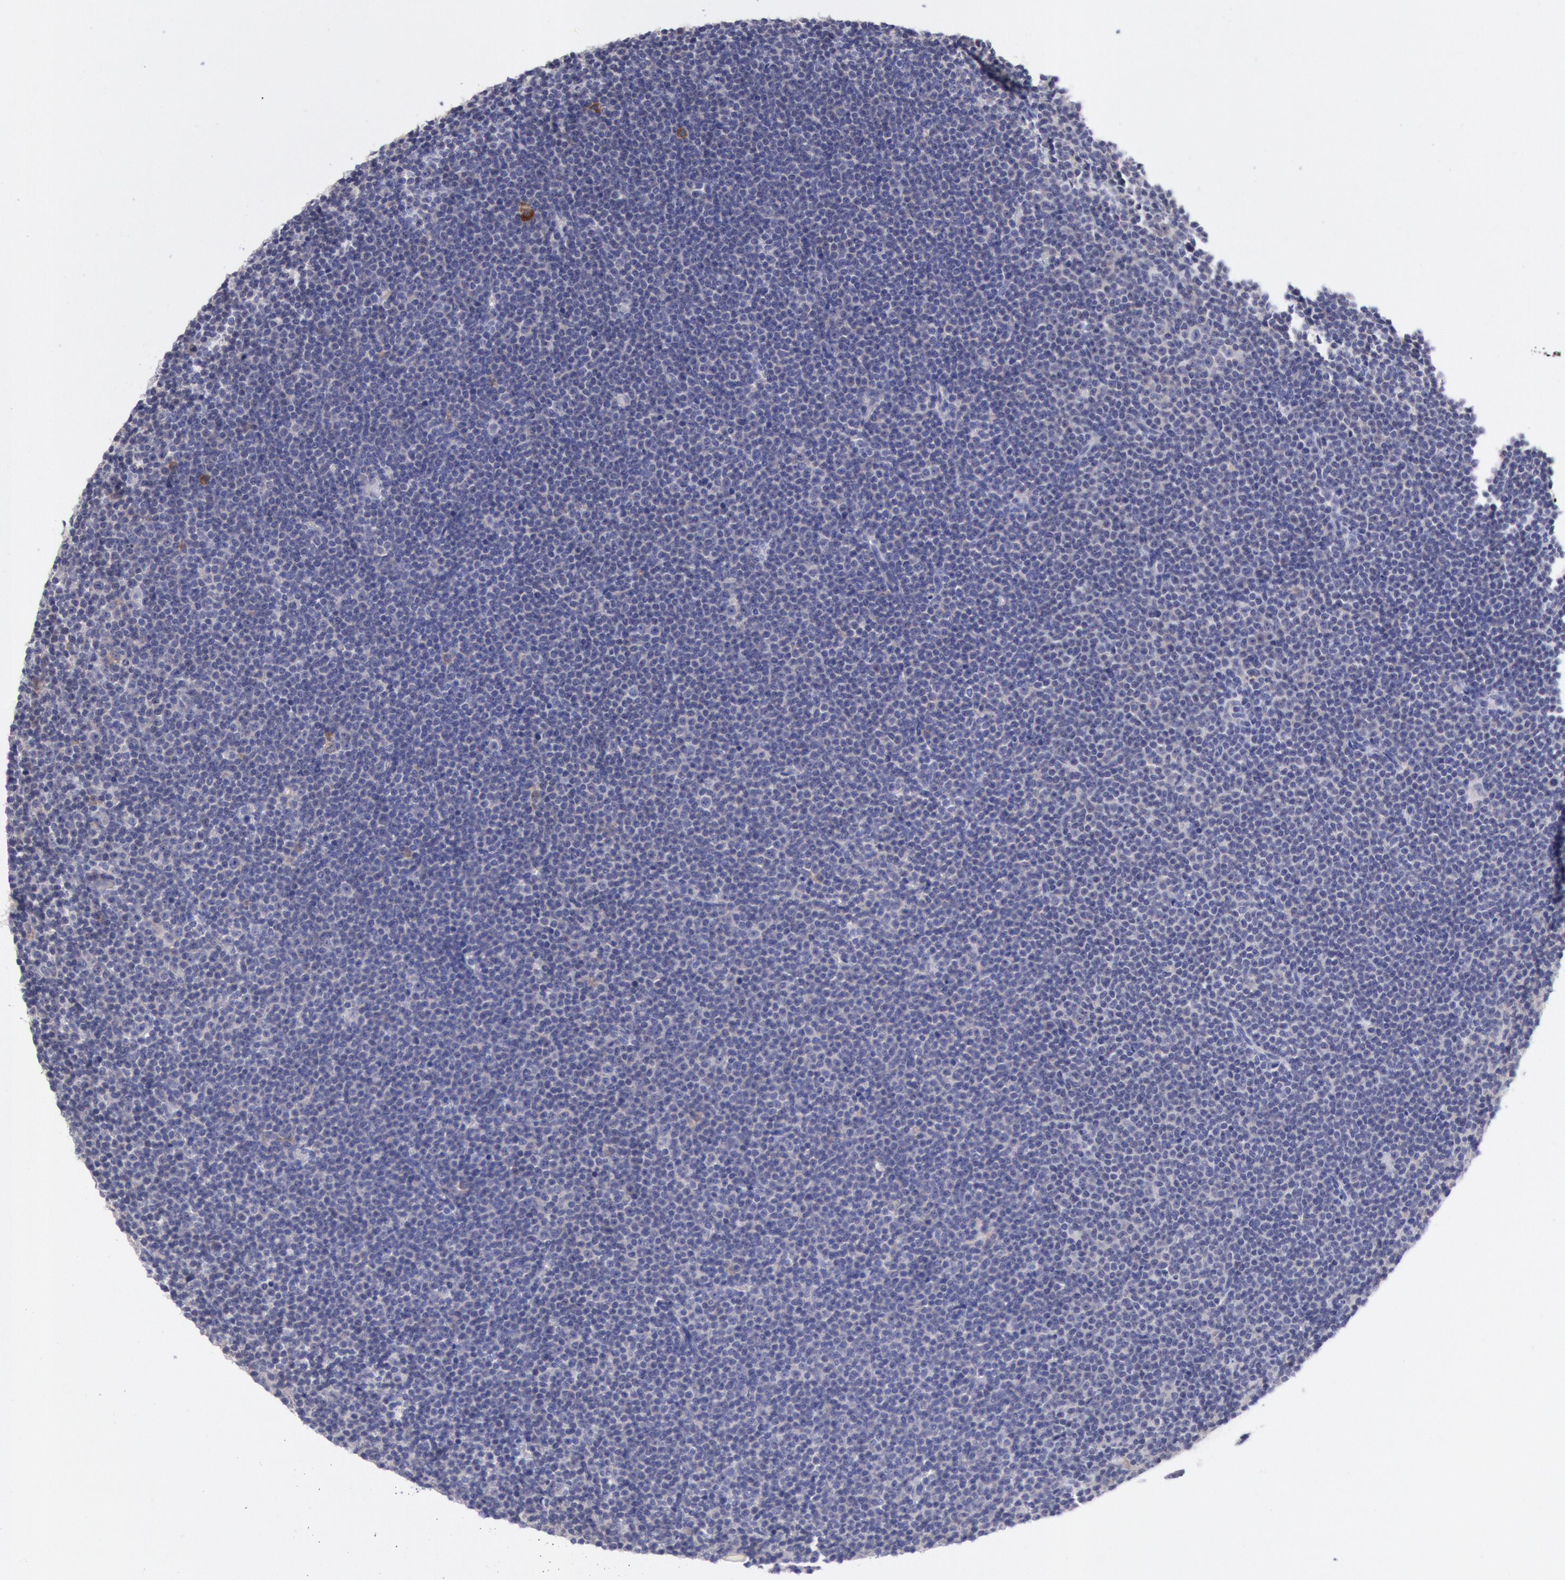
{"staining": {"intensity": "negative", "quantity": "none", "location": "none"}, "tissue": "lymphoma", "cell_type": "Tumor cells", "image_type": "cancer", "snomed": [{"axis": "morphology", "description": "Malignant lymphoma, non-Hodgkin's type, Low grade"}, {"axis": "topography", "description": "Lymph node"}], "caption": "DAB immunohistochemical staining of human malignant lymphoma, non-Hodgkin's type (low-grade) reveals no significant expression in tumor cells.", "gene": "GAL3ST1", "patient": {"sex": "female", "age": 69}}